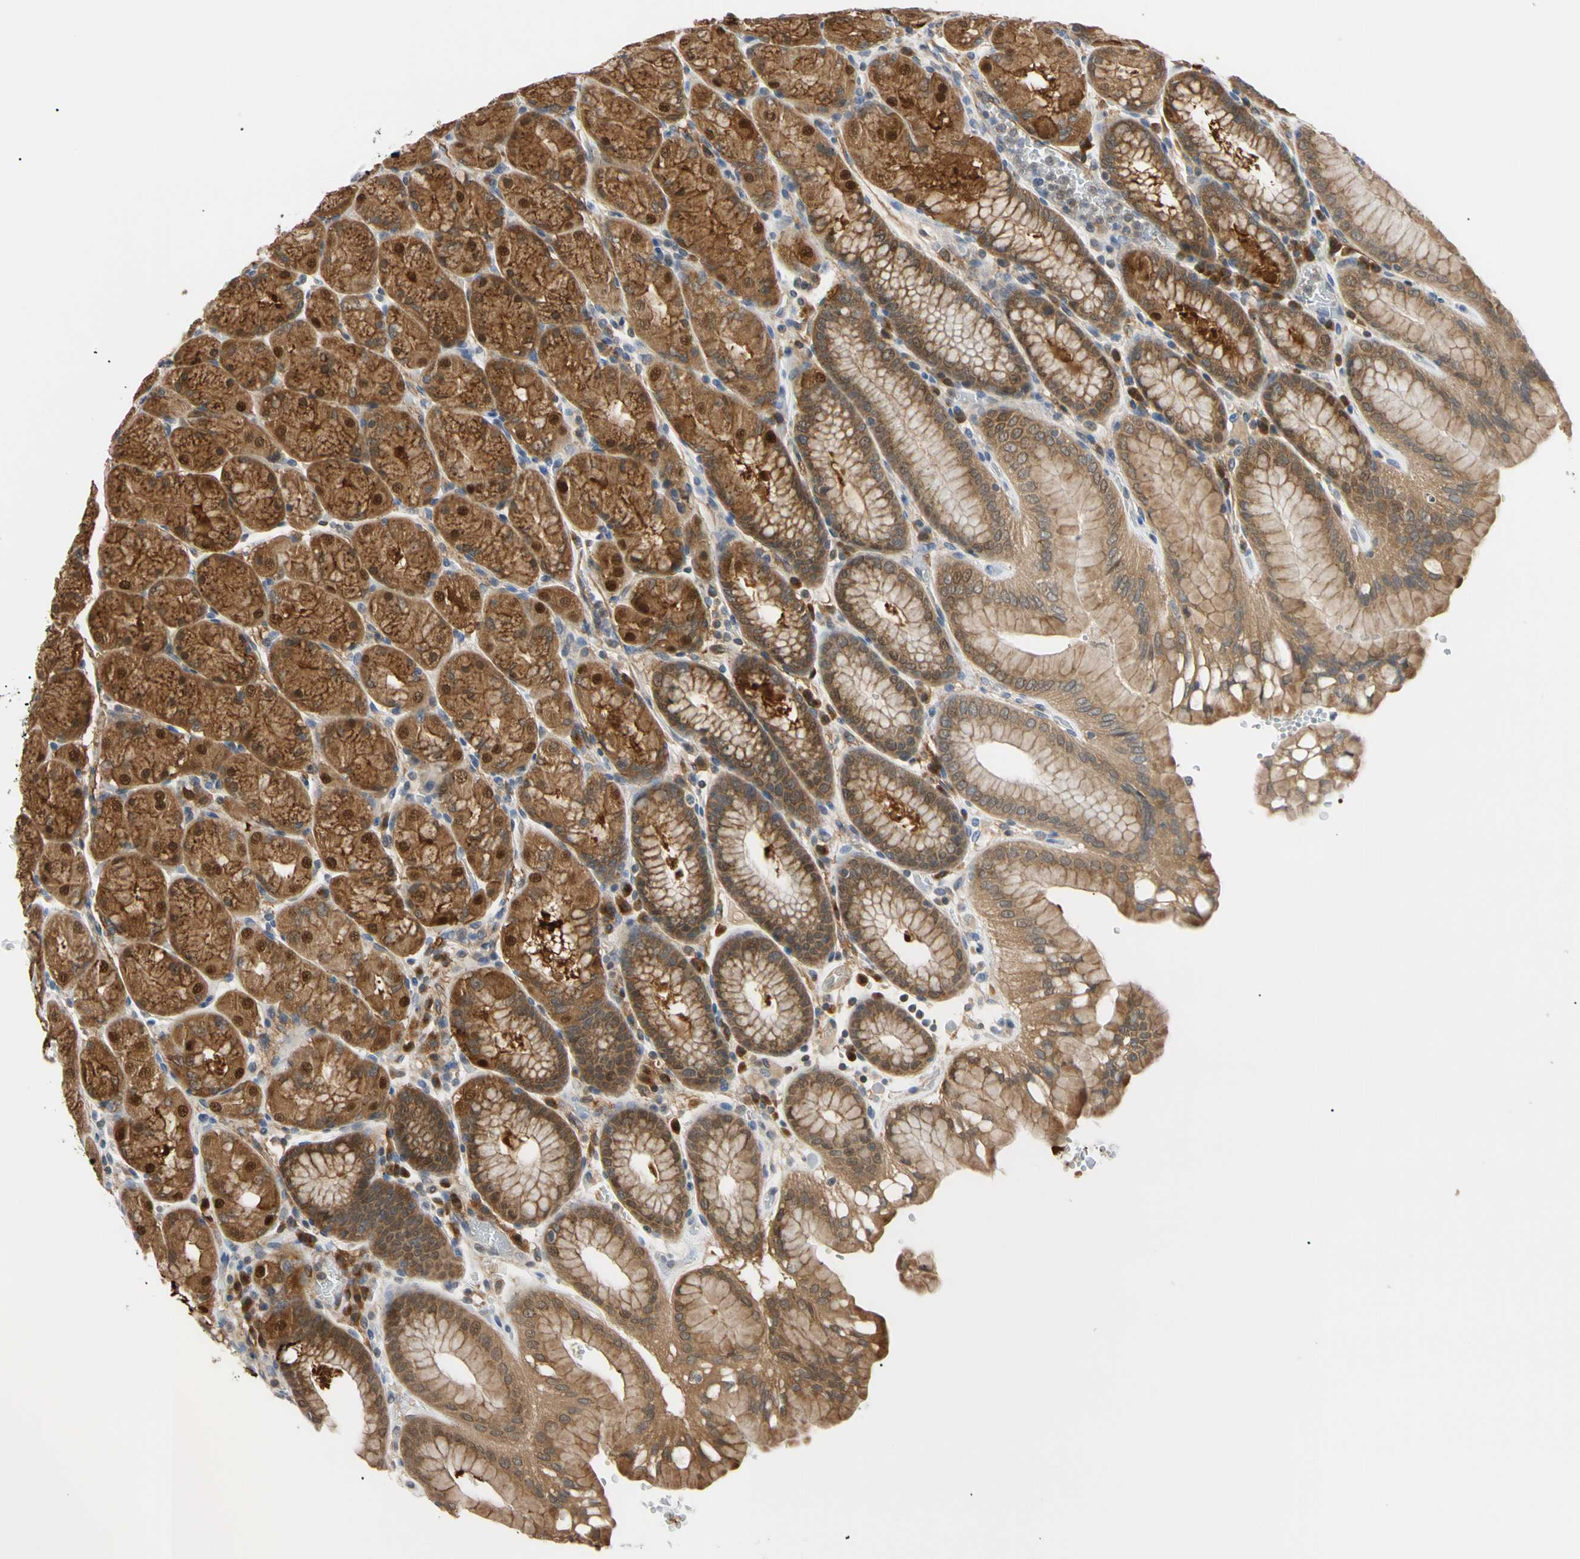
{"staining": {"intensity": "strong", "quantity": ">75%", "location": "cytoplasmic/membranous,nuclear"}, "tissue": "stomach", "cell_type": "Glandular cells", "image_type": "normal", "snomed": [{"axis": "morphology", "description": "Normal tissue, NOS"}, {"axis": "topography", "description": "Stomach, upper"}, {"axis": "topography", "description": "Stomach"}], "caption": "Human stomach stained for a protein (brown) reveals strong cytoplasmic/membranous,nuclear positive expression in about >75% of glandular cells.", "gene": "SEC23B", "patient": {"sex": "male", "age": 76}}